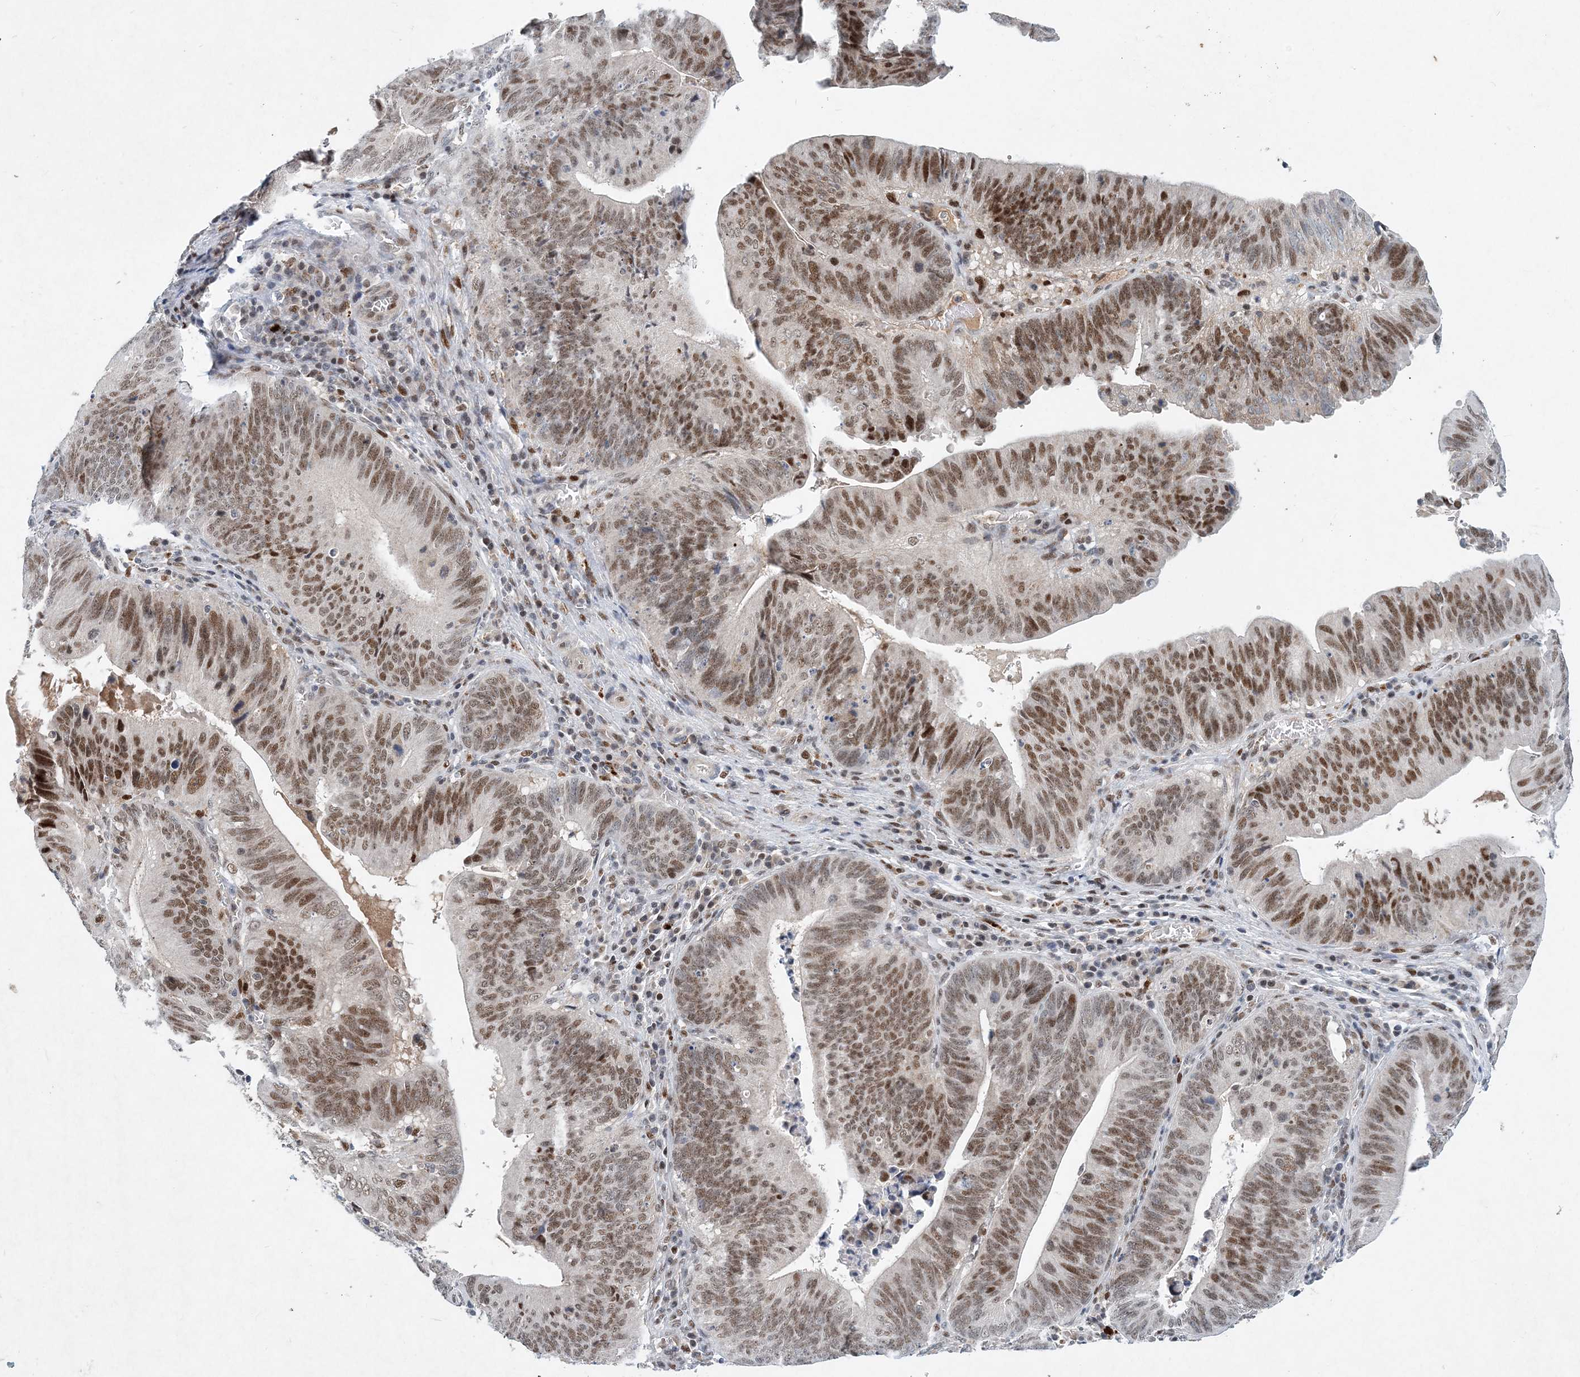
{"staining": {"intensity": "moderate", "quantity": ">75%", "location": "nuclear"}, "tissue": "pancreatic cancer", "cell_type": "Tumor cells", "image_type": "cancer", "snomed": [{"axis": "morphology", "description": "Adenocarcinoma, NOS"}, {"axis": "topography", "description": "Pancreas"}], "caption": "Adenocarcinoma (pancreatic) was stained to show a protein in brown. There is medium levels of moderate nuclear positivity in about >75% of tumor cells.", "gene": "KPNA4", "patient": {"sex": "male", "age": 63}}